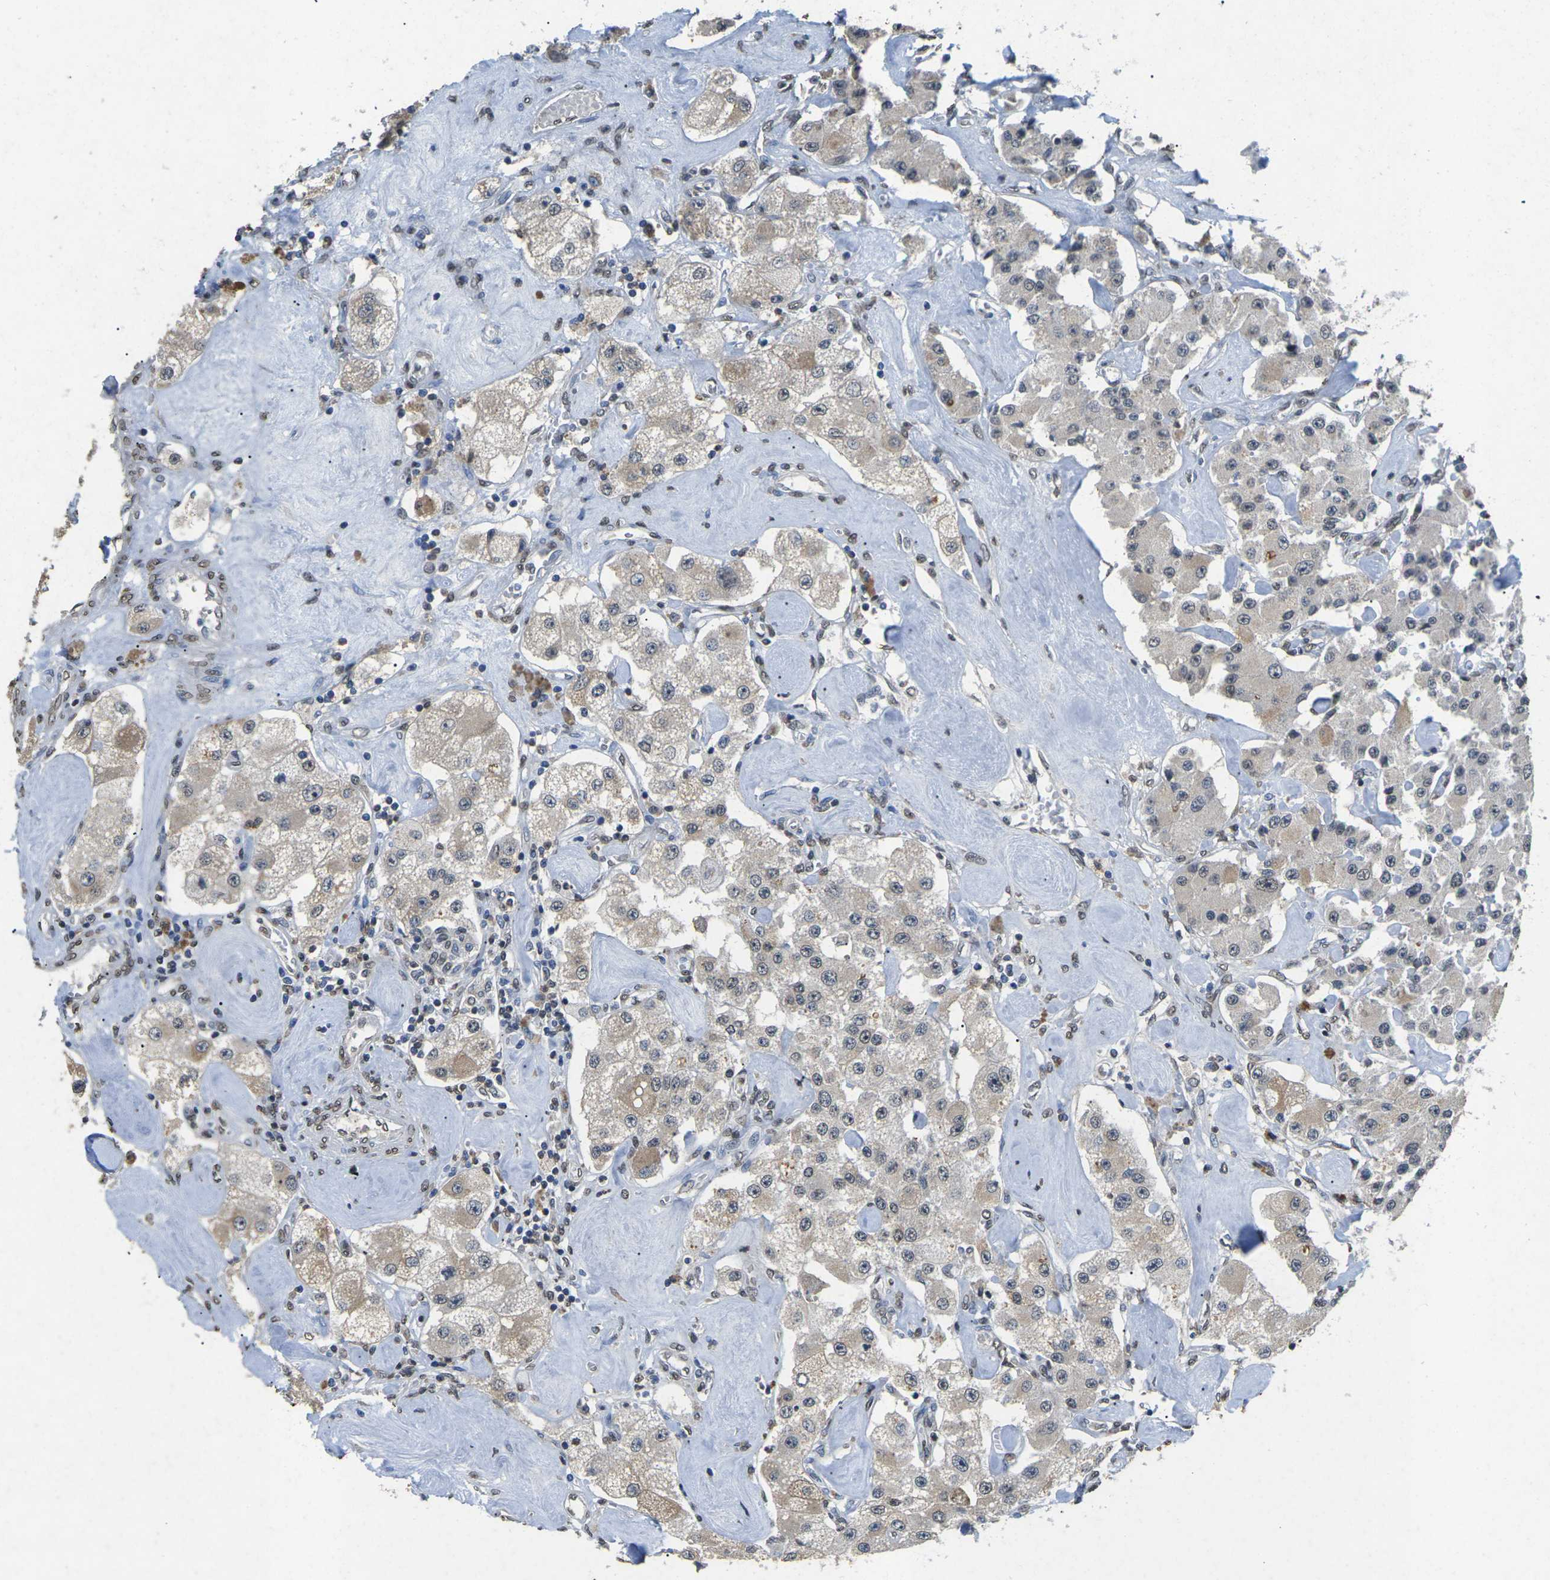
{"staining": {"intensity": "weak", "quantity": "25%-75%", "location": "cytoplasmic/membranous"}, "tissue": "carcinoid", "cell_type": "Tumor cells", "image_type": "cancer", "snomed": [{"axis": "morphology", "description": "Carcinoid, malignant, NOS"}, {"axis": "topography", "description": "Pancreas"}], "caption": "This is a micrograph of immunohistochemistry staining of malignant carcinoid, which shows weak staining in the cytoplasmic/membranous of tumor cells.", "gene": "SCNN1B", "patient": {"sex": "male", "age": 41}}